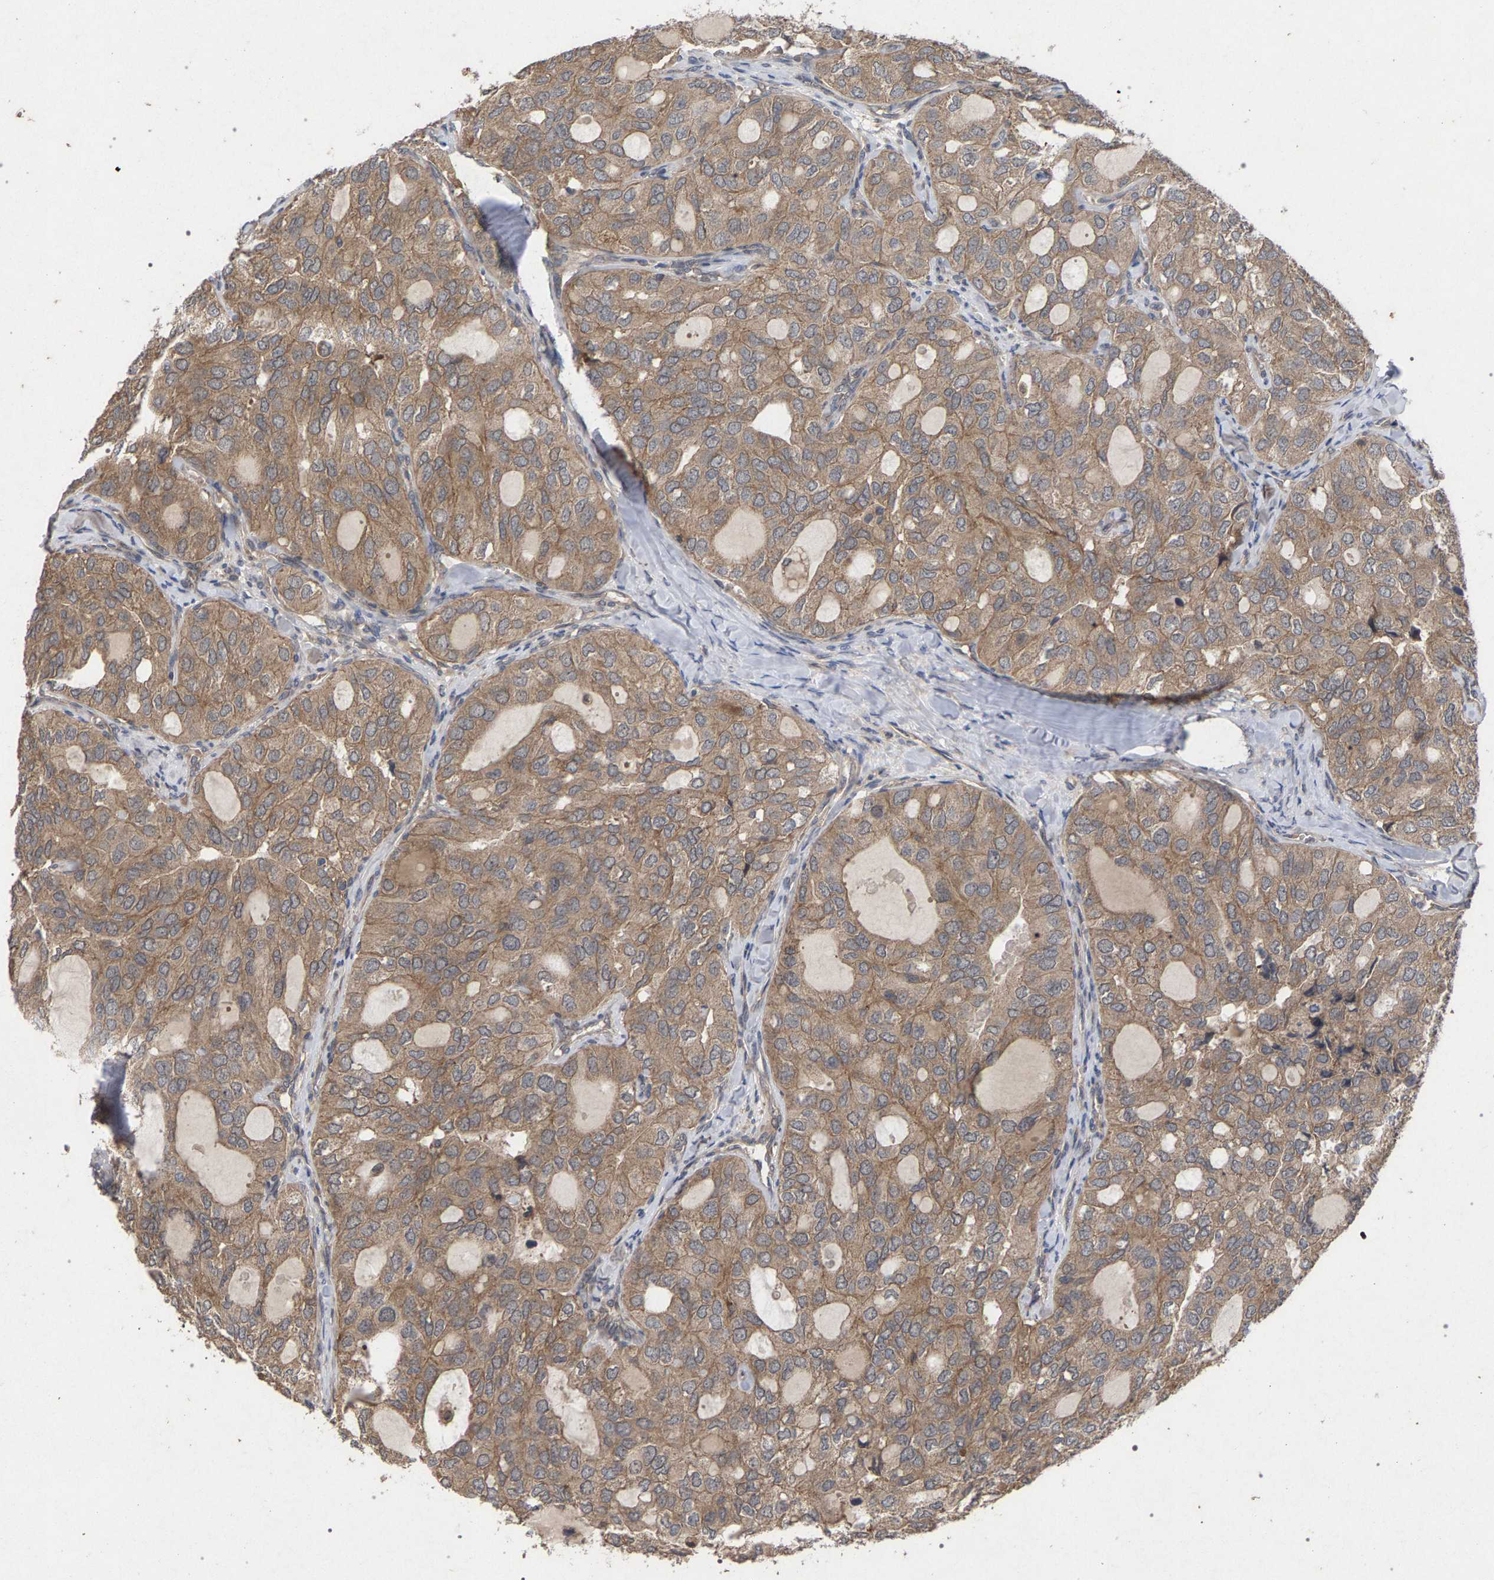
{"staining": {"intensity": "moderate", "quantity": ">75%", "location": "cytoplasmic/membranous"}, "tissue": "thyroid cancer", "cell_type": "Tumor cells", "image_type": "cancer", "snomed": [{"axis": "morphology", "description": "Follicular adenoma carcinoma, NOS"}, {"axis": "topography", "description": "Thyroid gland"}], "caption": "High-magnification brightfield microscopy of thyroid cancer (follicular adenoma carcinoma) stained with DAB (brown) and counterstained with hematoxylin (blue). tumor cells exhibit moderate cytoplasmic/membranous positivity is appreciated in approximately>75% of cells. (Brightfield microscopy of DAB IHC at high magnification).", "gene": "SLC4A4", "patient": {"sex": "male", "age": 75}}